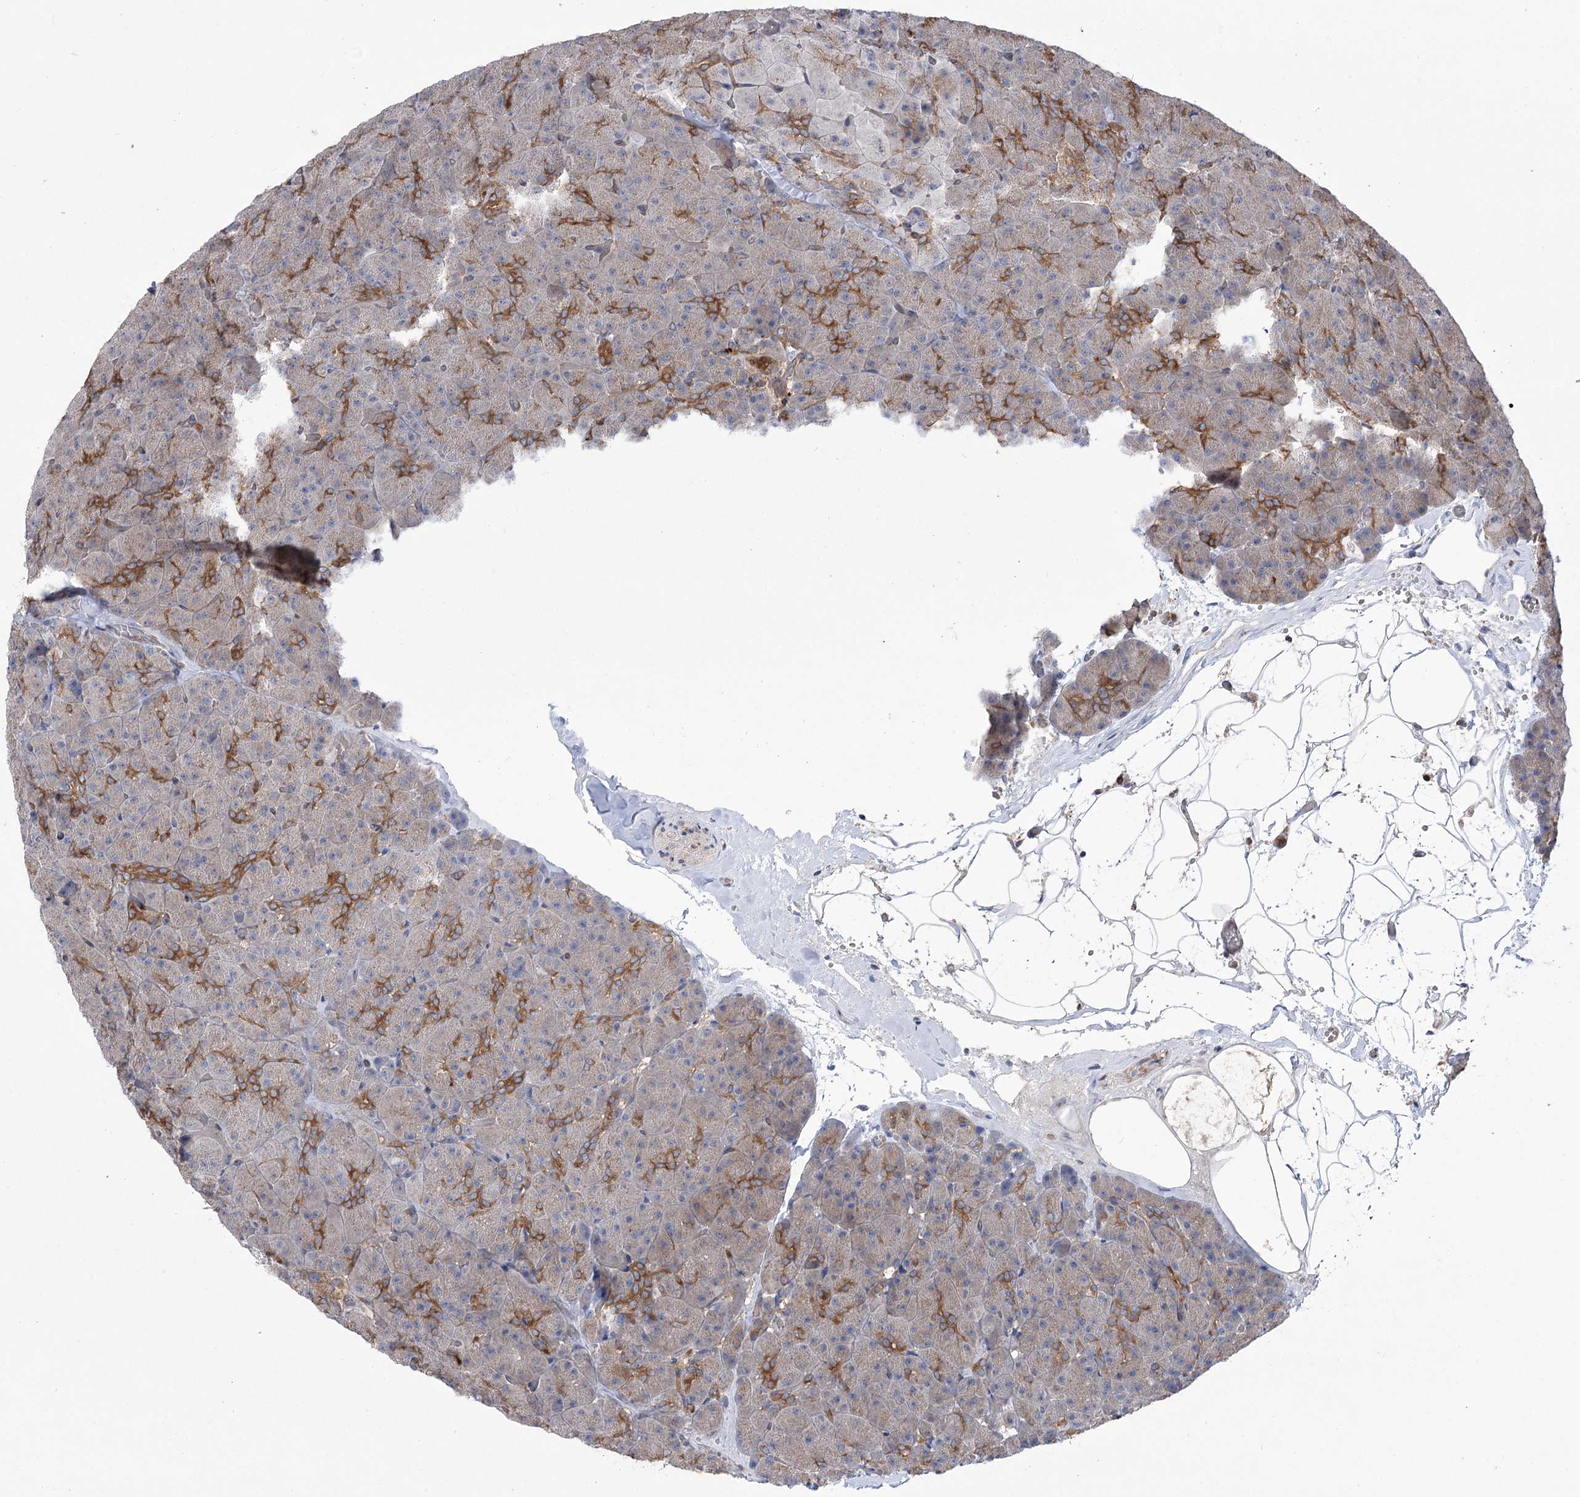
{"staining": {"intensity": "moderate", "quantity": "25%-75%", "location": "cytoplasmic/membranous"}, "tissue": "pancreas", "cell_type": "Exocrine glandular cells", "image_type": "normal", "snomed": [{"axis": "morphology", "description": "Normal tissue, NOS"}, {"axis": "topography", "description": "Pancreas"}], "caption": "Immunohistochemical staining of normal pancreas displays 25%-75% levels of moderate cytoplasmic/membranous protein expression in about 25%-75% of exocrine glandular cells.", "gene": "VPS37B", "patient": {"sex": "male", "age": 36}}